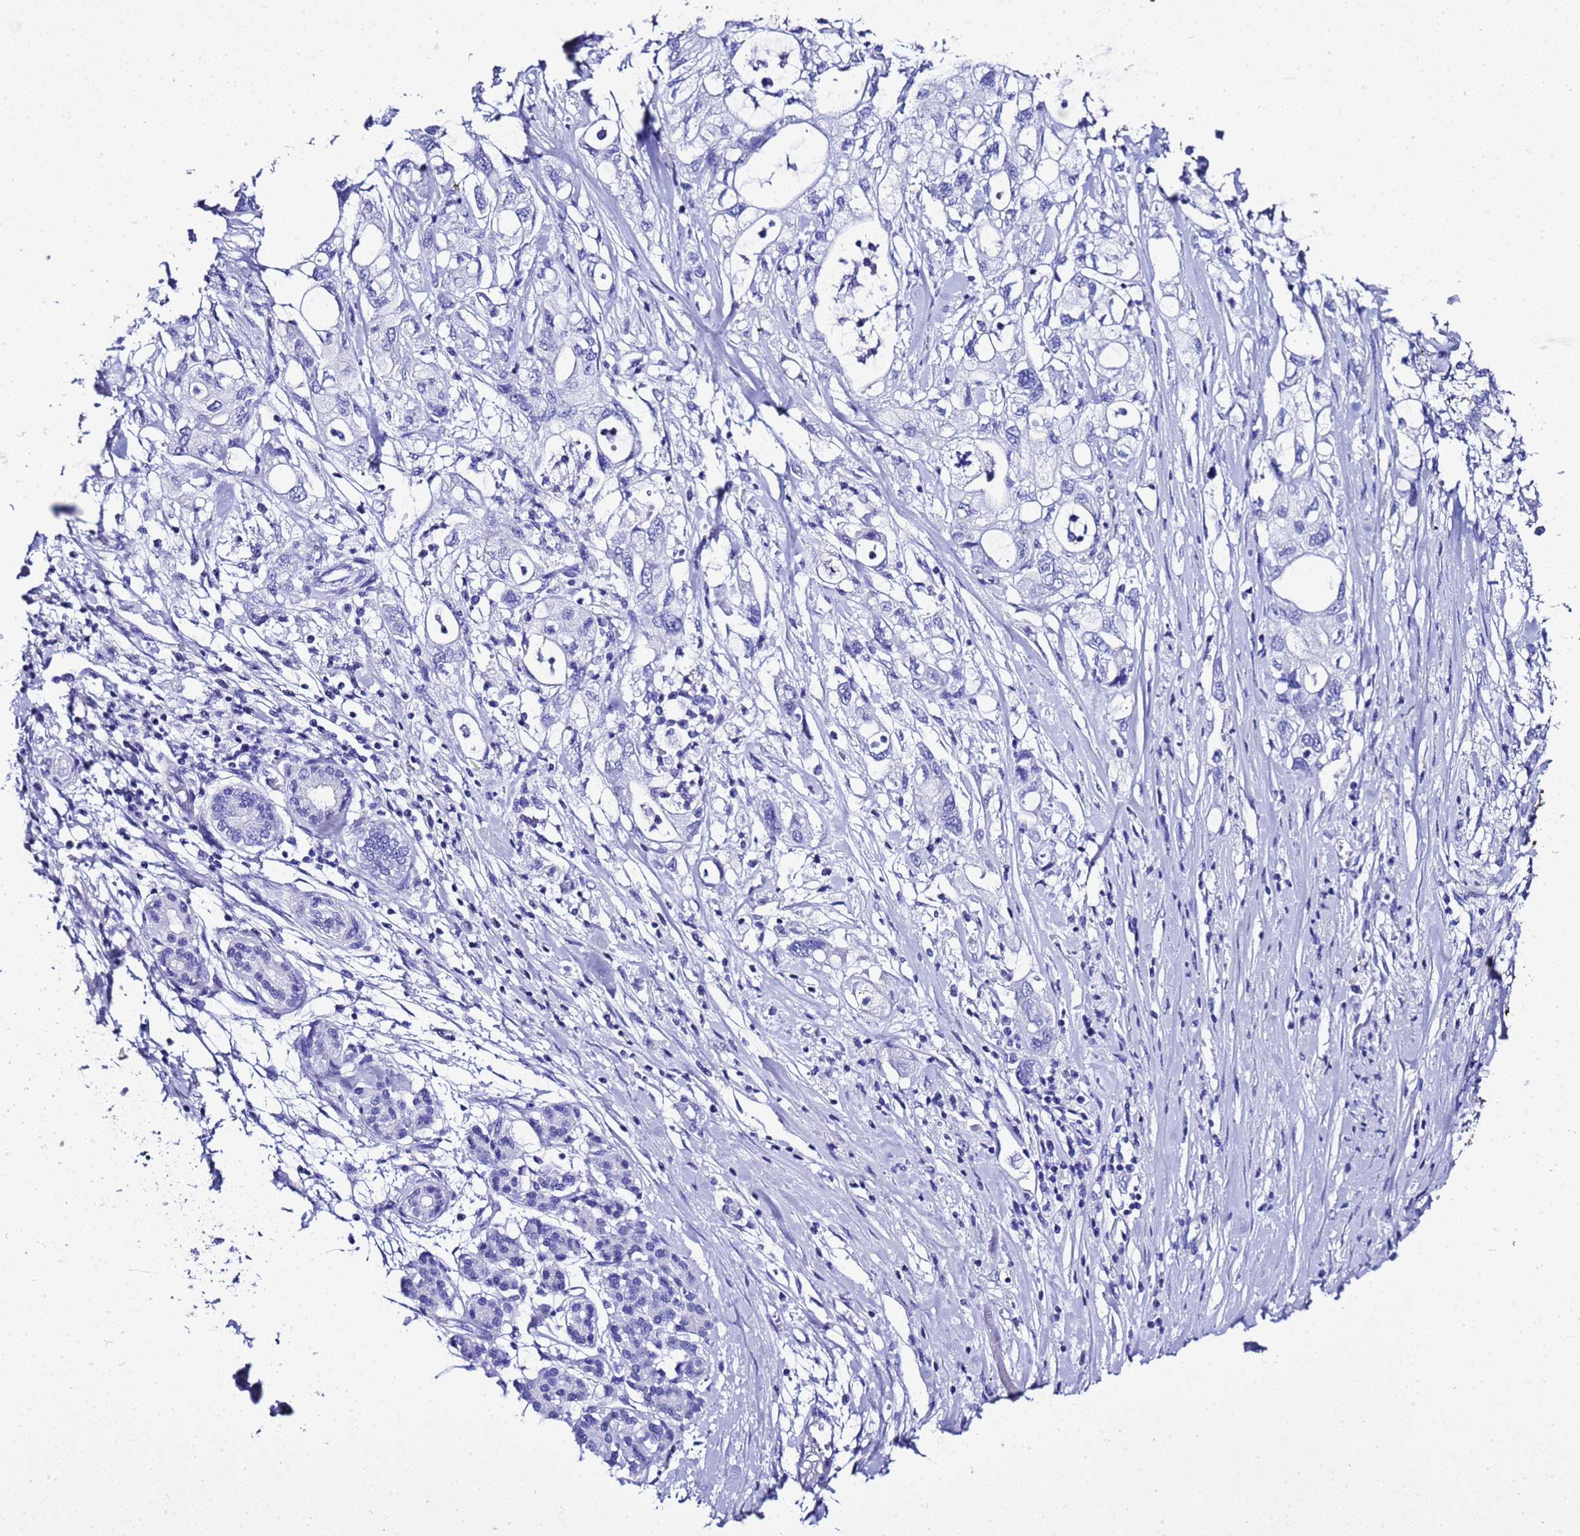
{"staining": {"intensity": "negative", "quantity": "none", "location": "none"}, "tissue": "pancreatic cancer", "cell_type": "Tumor cells", "image_type": "cancer", "snomed": [{"axis": "morphology", "description": "Adenocarcinoma, NOS"}, {"axis": "topography", "description": "Pancreas"}], "caption": "Tumor cells show no significant positivity in adenocarcinoma (pancreatic).", "gene": "LIPF", "patient": {"sex": "male", "age": 79}}